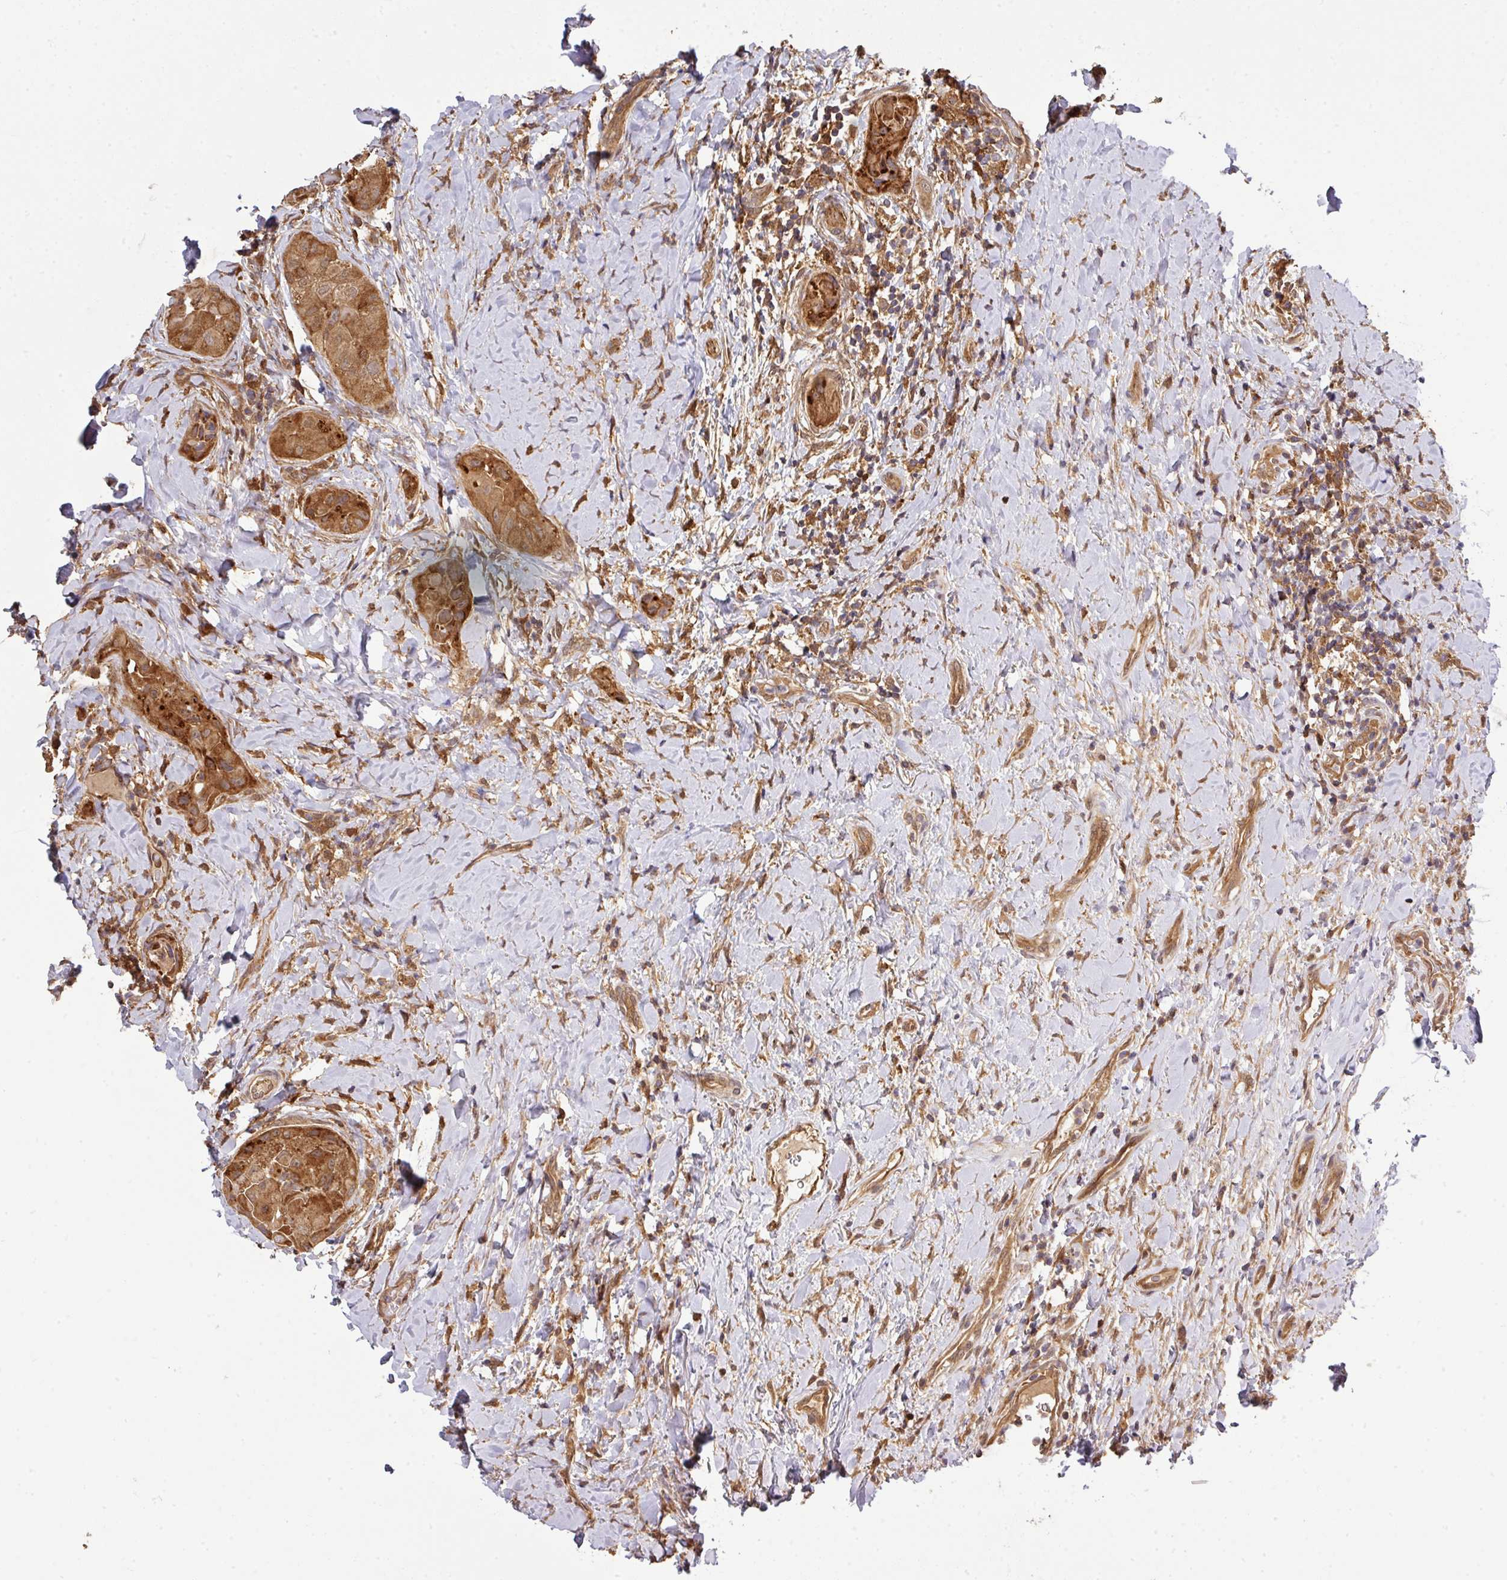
{"staining": {"intensity": "strong", "quantity": ">75%", "location": "cytoplasmic/membranous"}, "tissue": "thyroid cancer", "cell_type": "Tumor cells", "image_type": "cancer", "snomed": [{"axis": "morphology", "description": "Normal tissue, NOS"}, {"axis": "morphology", "description": "Papillary adenocarcinoma, NOS"}, {"axis": "topography", "description": "Thyroid gland"}], "caption": "This is an image of immunohistochemistry staining of thyroid papillary adenocarcinoma, which shows strong positivity in the cytoplasmic/membranous of tumor cells.", "gene": "ARPIN", "patient": {"sex": "female", "age": 59}}